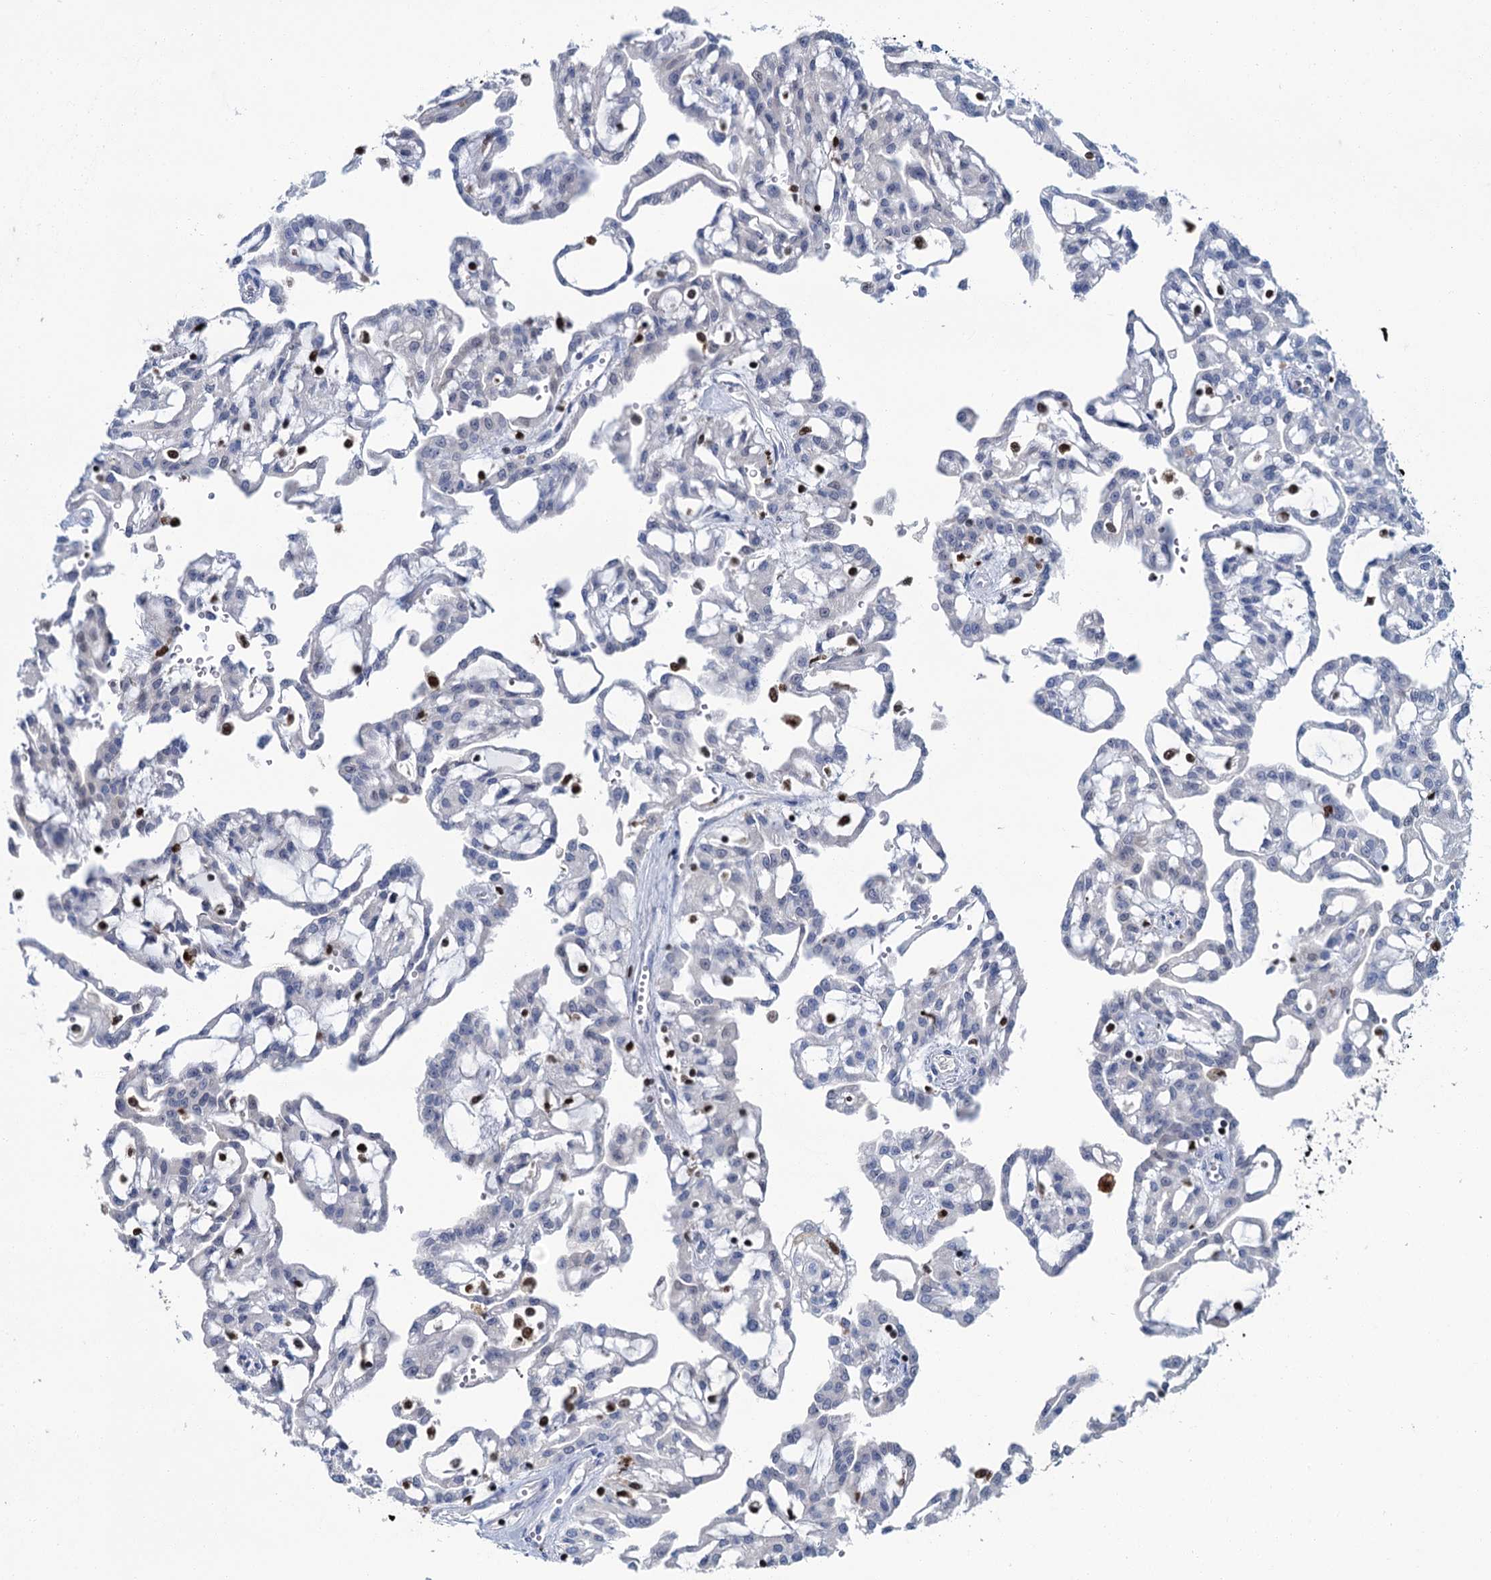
{"staining": {"intensity": "negative", "quantity": "none", "location": "none"}, "tissue": "renal cancer", "cell_type": "Tumor cells", "image_type": "cancer", "snomed": [{"axis": "morphology", "description": "Adenocarcinoma, NOS"}, {"axis": "topography", "description": "Kidney"}], "caption": "This is an IHC image of renal adenocarcinoma. There is no expression in tumor cells.", "gene": "CELF2", "patient": {"sex": "male", "age": 63}}